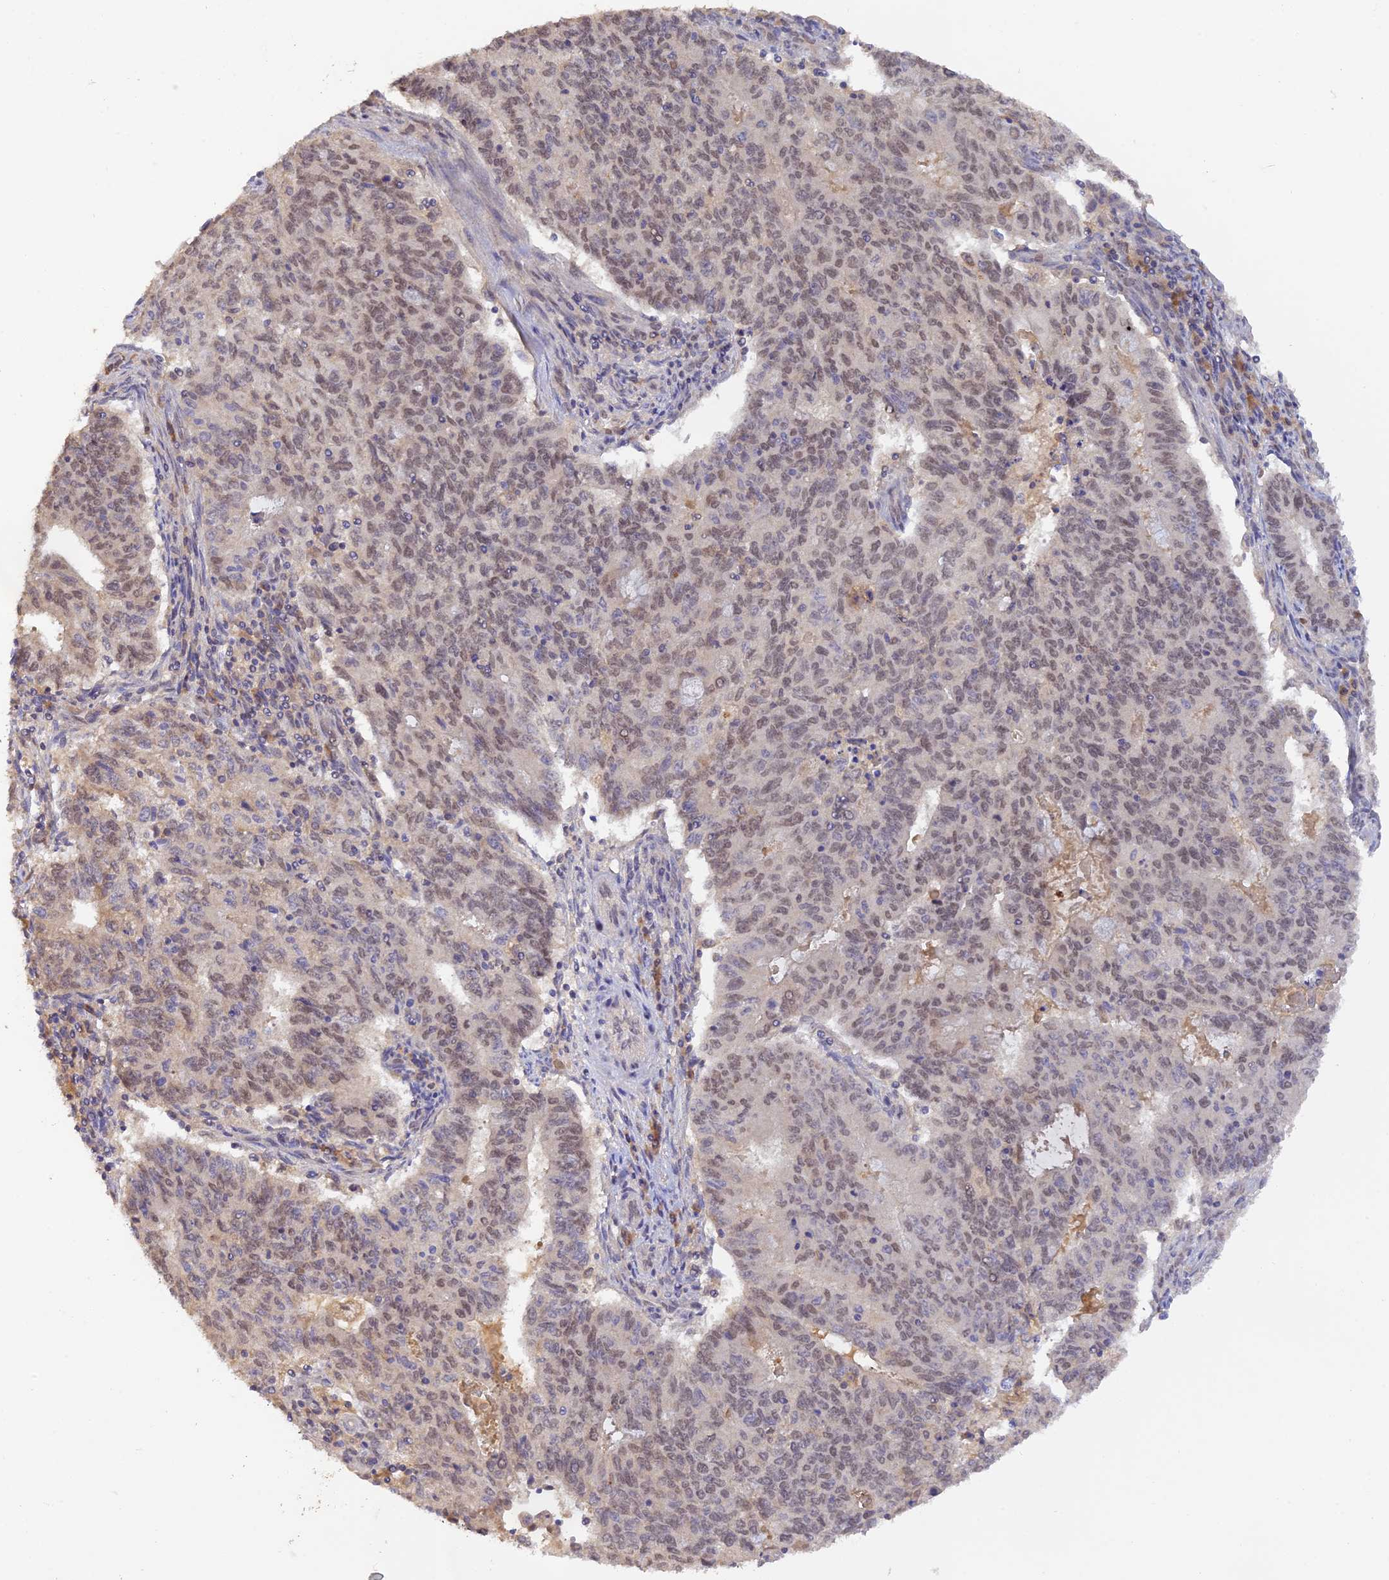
{"staining": {"intensity": "weak", "quantity": "25%-75%", "location": "nuclear"}, "tissue": "endometrial cancer", "cell_type": "Tumor cells", "image_type": "cancer", "snomed": [{"axis": "morphology", "description": "Adenocarcinoma, NOS"}, {"axis": "topography", "description": "Endometrium"}], "caption": "Endometrial cancer (adenocarcinoma) tissue reveals weak nuclear staining in about 25%-75% of tumor cells, visualized by immunohistochemistry.", "gene": "ZNF436", "patient": {"sex": "female", "age": 59}}